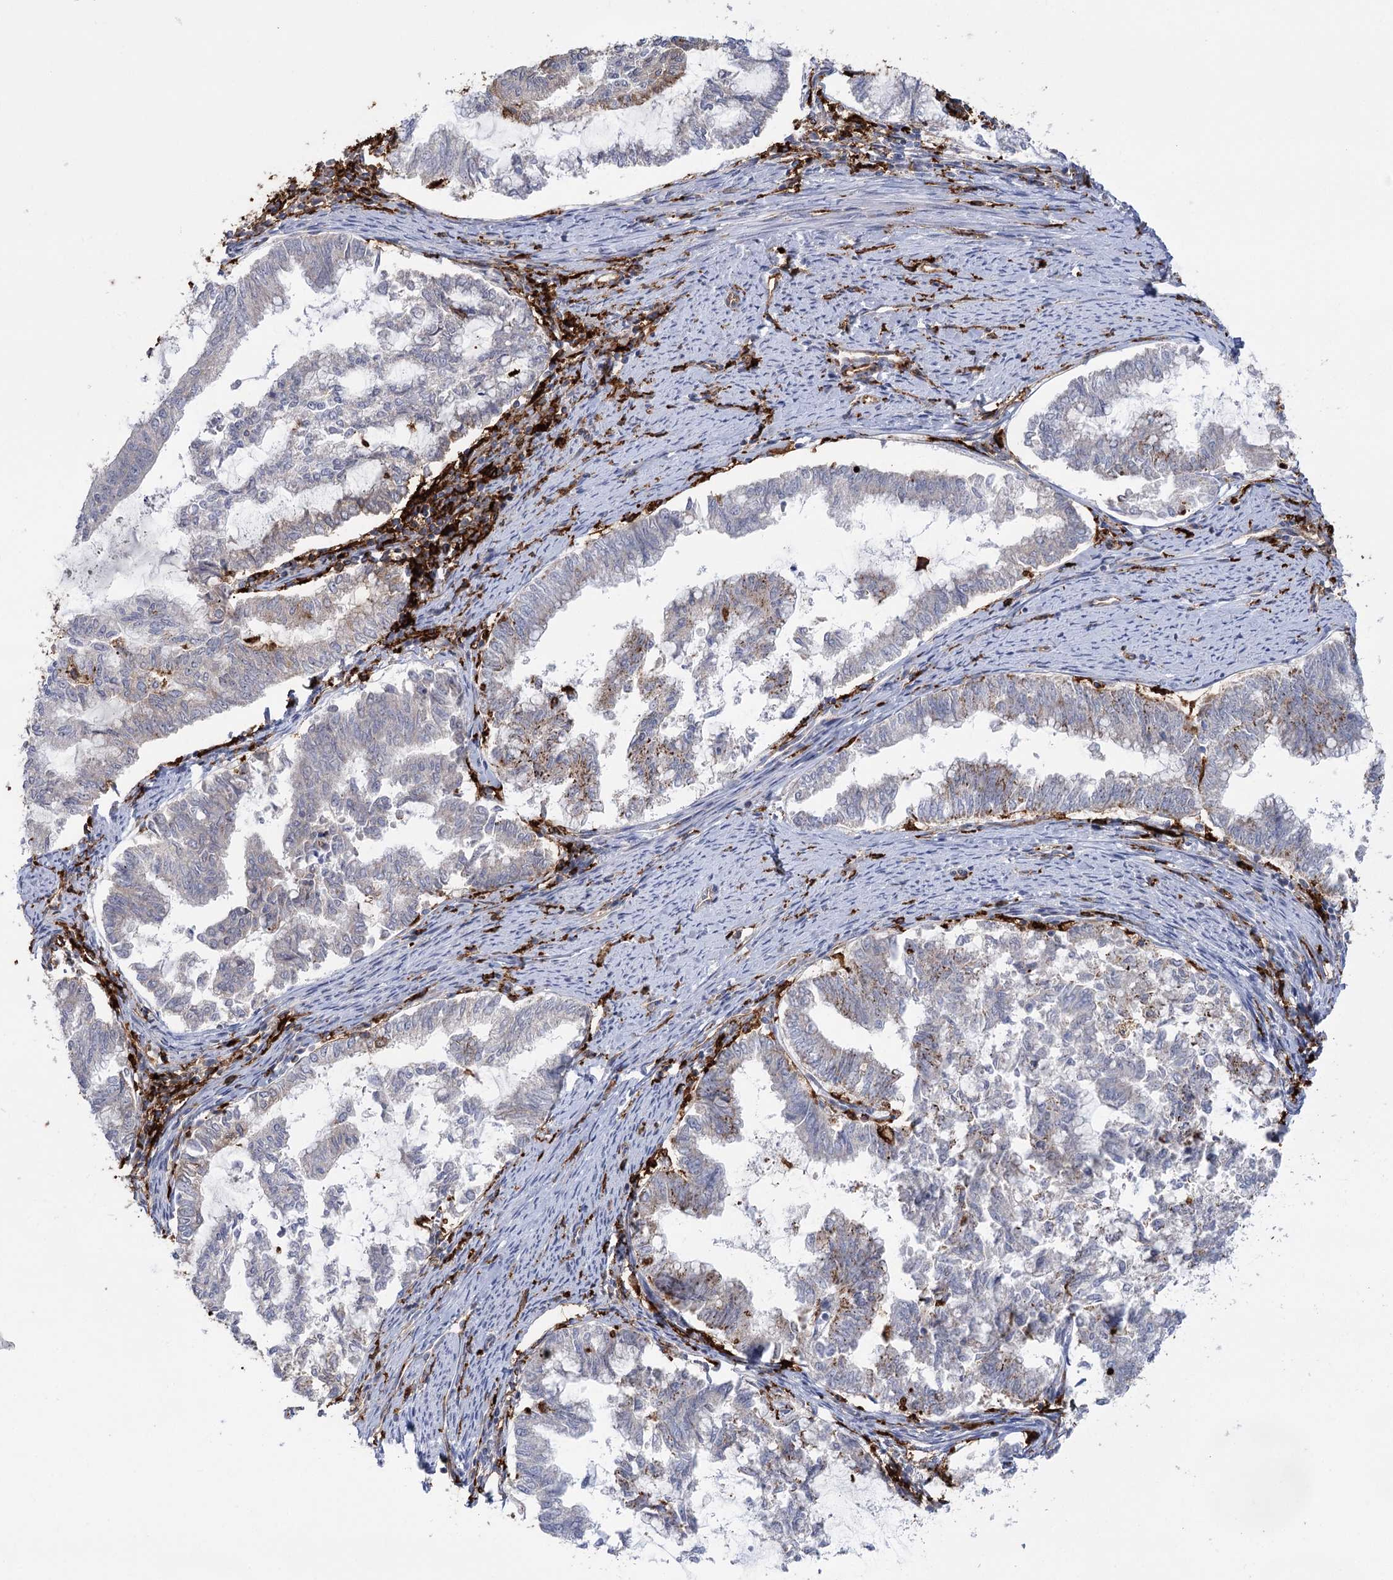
{"staining": {"intensity": "negative", "quantity": "none", "location": "none"}, "tissue": "endometrial cancer", "cell_type": "Tumor cells", "image_type": "cancer", "snomed": [{"axis": "morphology", "description": "Adenocarcinoma, NOS"}, {"axis": "topography", "description": "Endometrium"}], "caption": "This photomicrograph is of adenocarcinoma (endometrial) stained with immunohistochemistry (IHC) to label a protein in brown with the nuclei are counter-stained blue. There is no expression in tumor cells. The staining is performed using DAB (3,3'-diaminobenzidine) brown chromogen with nuclei counter-stained in using hematoxylin.", "gene": "PIWIL4", "patient": {"sex": "female", "age": 79}}